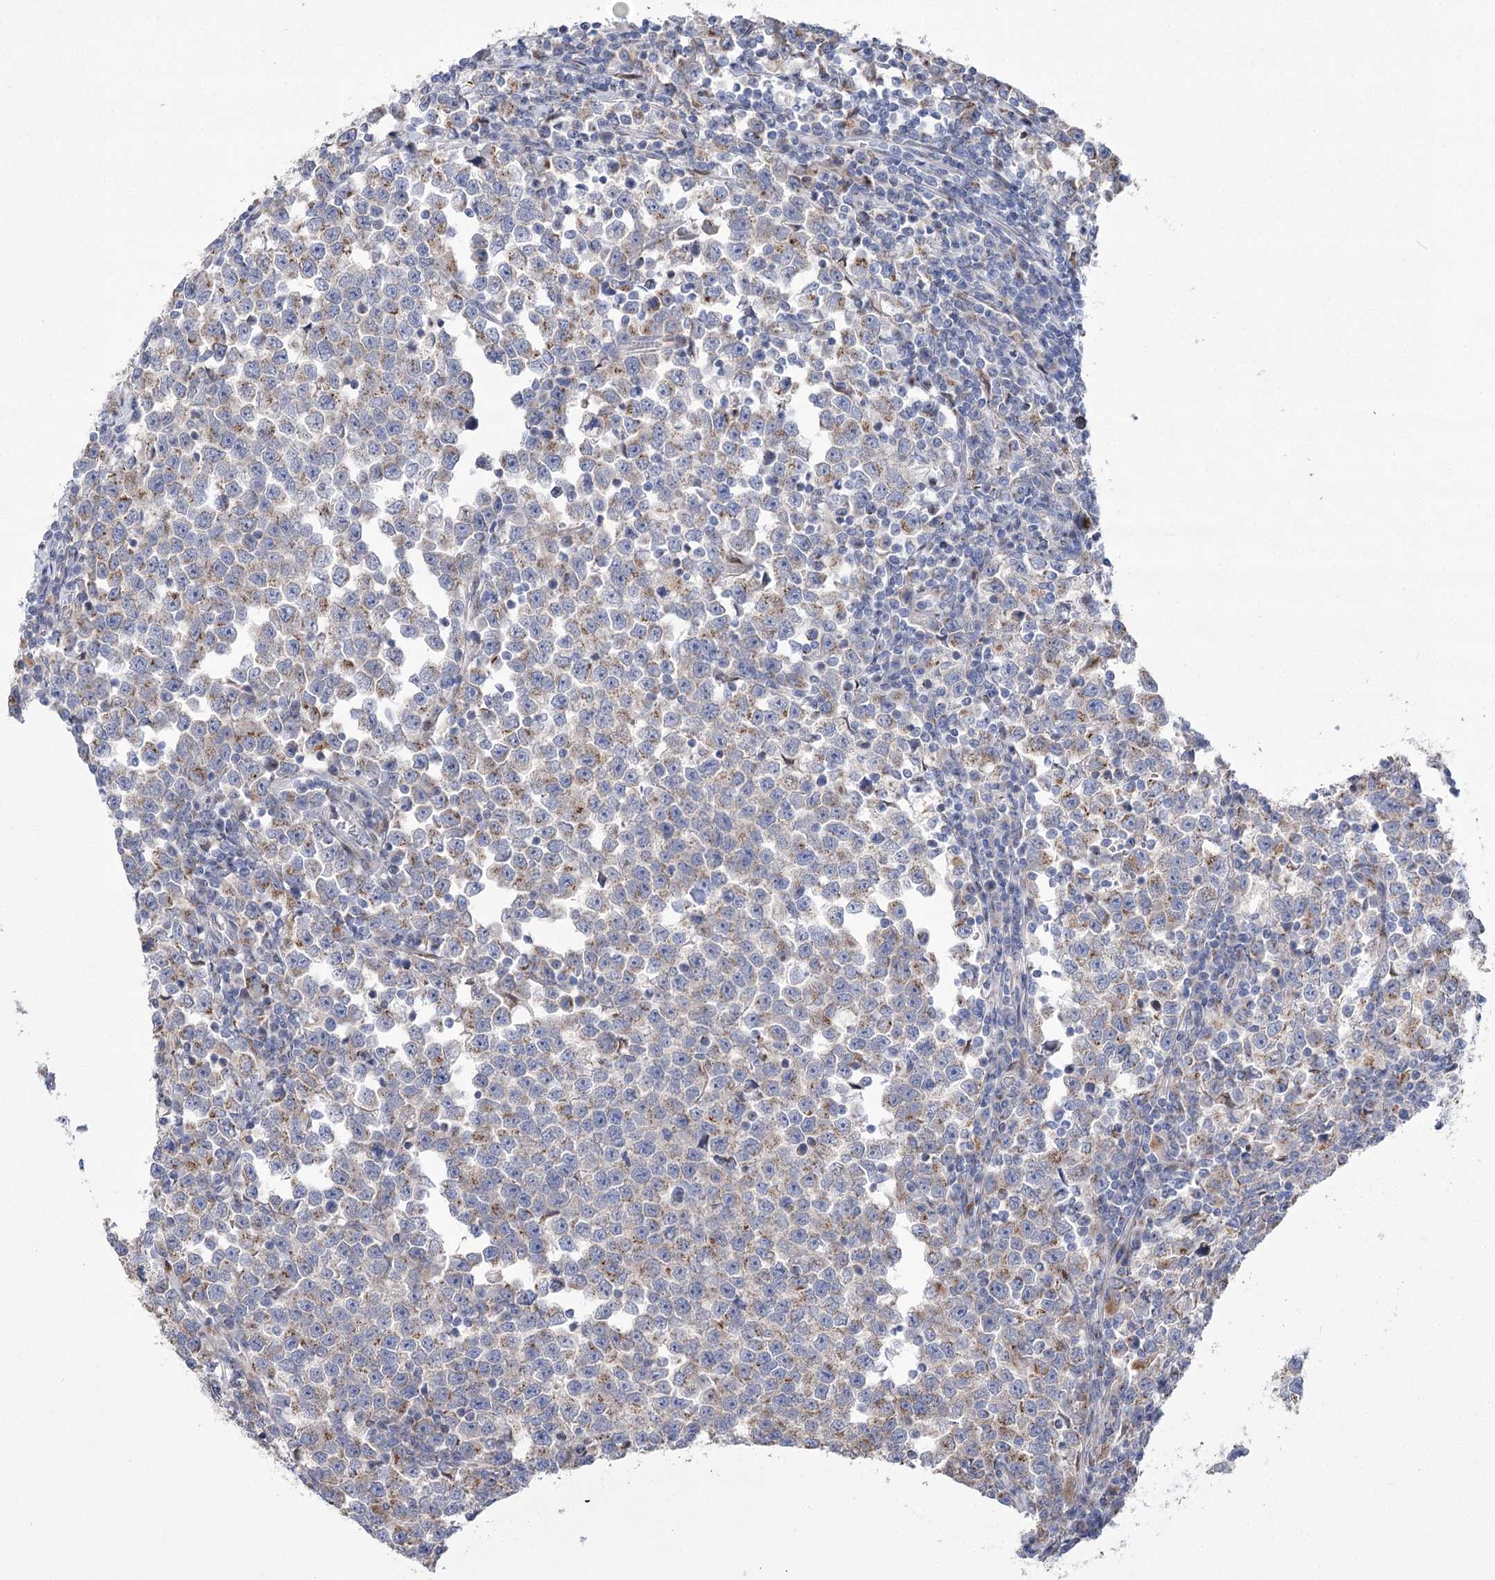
{"staining": {"intensity": "weak", "quantity": "25%-75%", "location": "cytoplasmic/membranous"}, "tissue": "testis cancer", "cell_type": "Tumor cells", "image_type": "cancer", "snomed": [{"axis": "morphology", "description": "Normal tissue, NOS"}, {"axis": "morphology", "description": "Seminoma, NOS"}, {"axis": "topography", "description": "Testis"}], "caption": "Protein analysis of testis cancer (seminoma) tissue reveals weak cytoplasmic/membranous staining in about 25%-75% of tumor cells.", "gene": "NME7", "patient": {"sex": "male", "age": 43}}